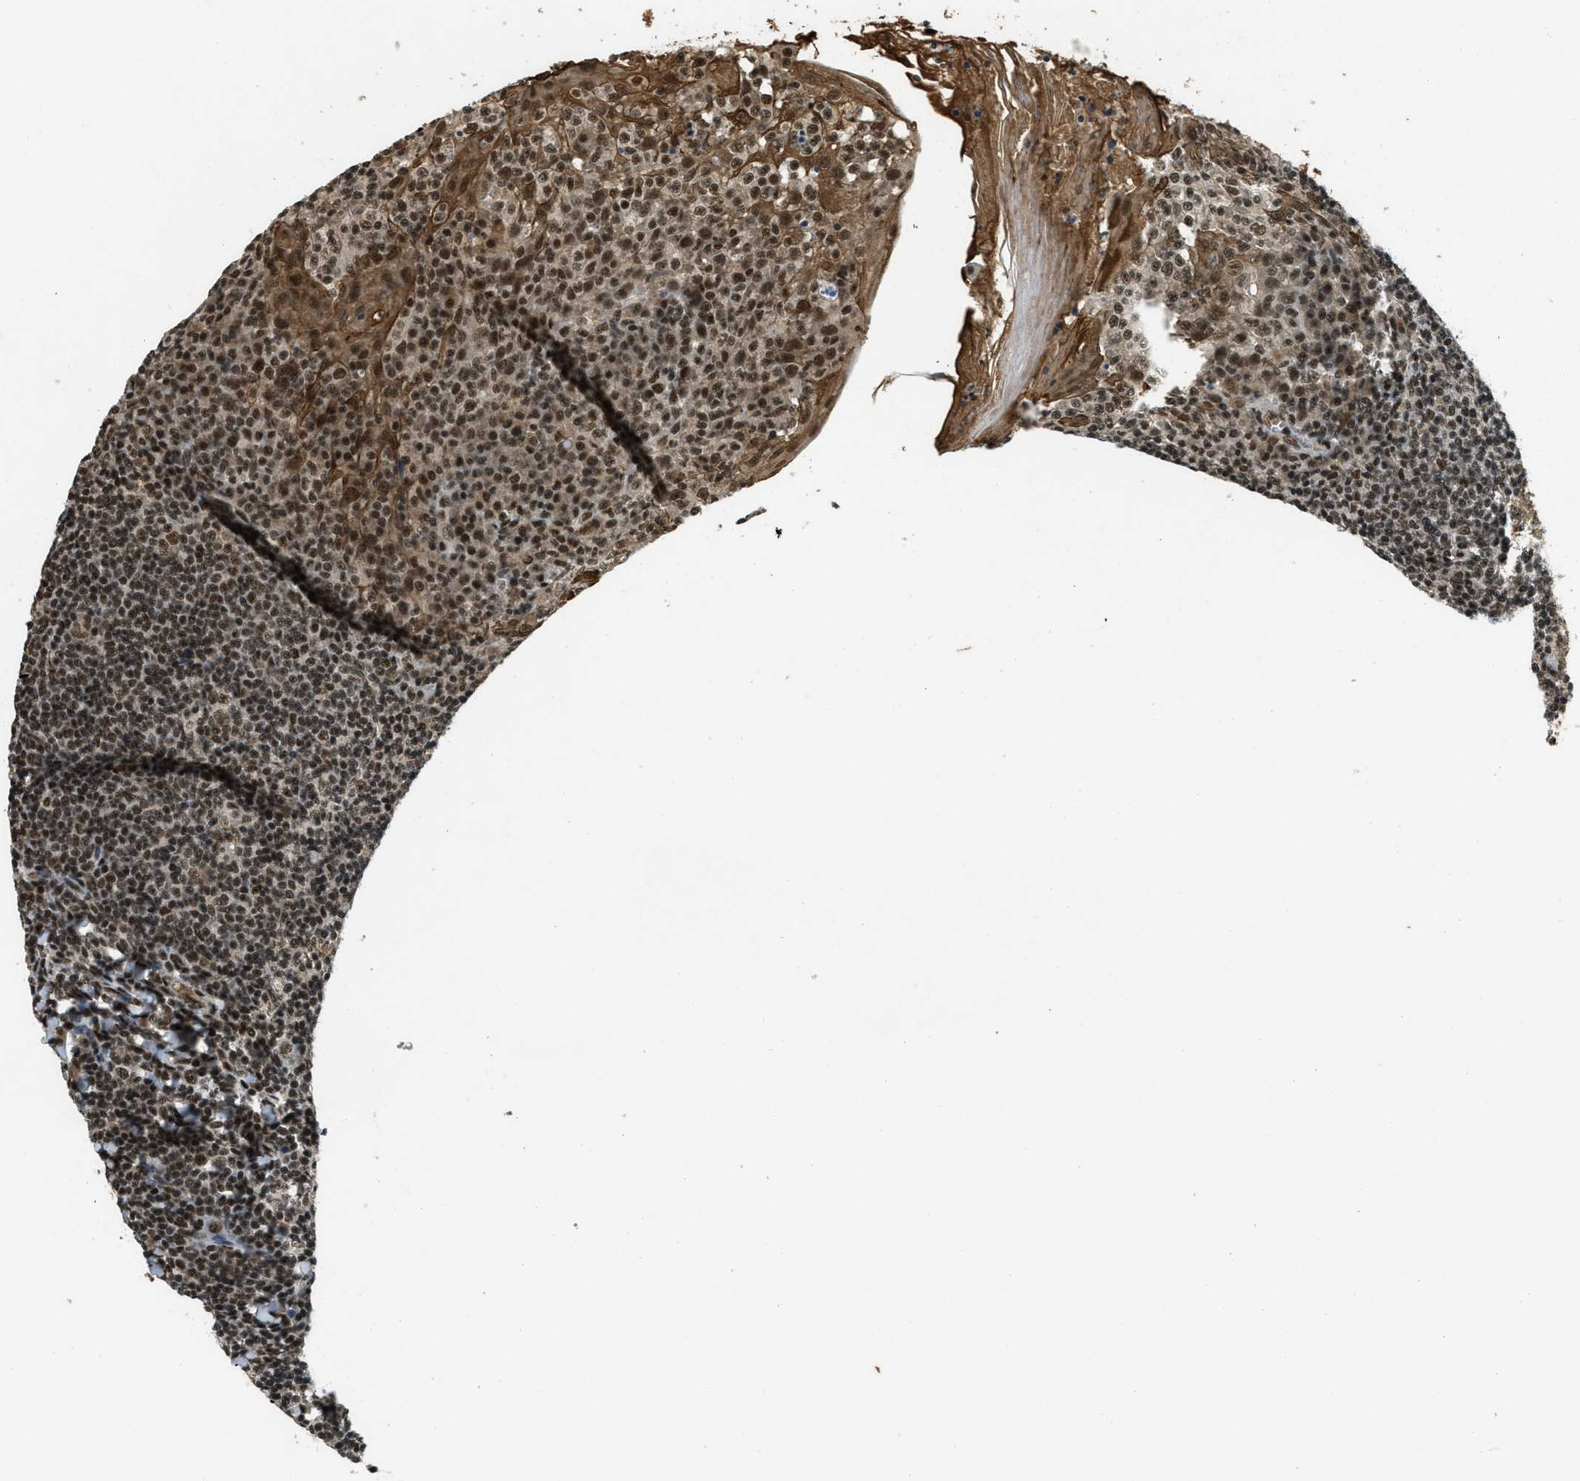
{"staining": {"intensity": "moderate", "quantity": ">75%", "location": "nuclear"}, "tissue": "tonsil", "cell_type": "Germinal center cells", "image_type": "normal", "snomed": [{"axis": "morphology", "description": "Normal tissue, NOS"}, {"axis": "topography", "description": "Tonsil"}], "caption": "Protein staining demonstrates moderate nuclear staining in about >75% of germinal center cells in normal tonsil. The protein is stained brown, and the nuclei are stained in blue (DAB (3,3'-diaminobenzidine) IHC with brightfield microscopy, high magnification).", "gene": "ZNF148", "patient": {"sex": "male", "age": 31}}